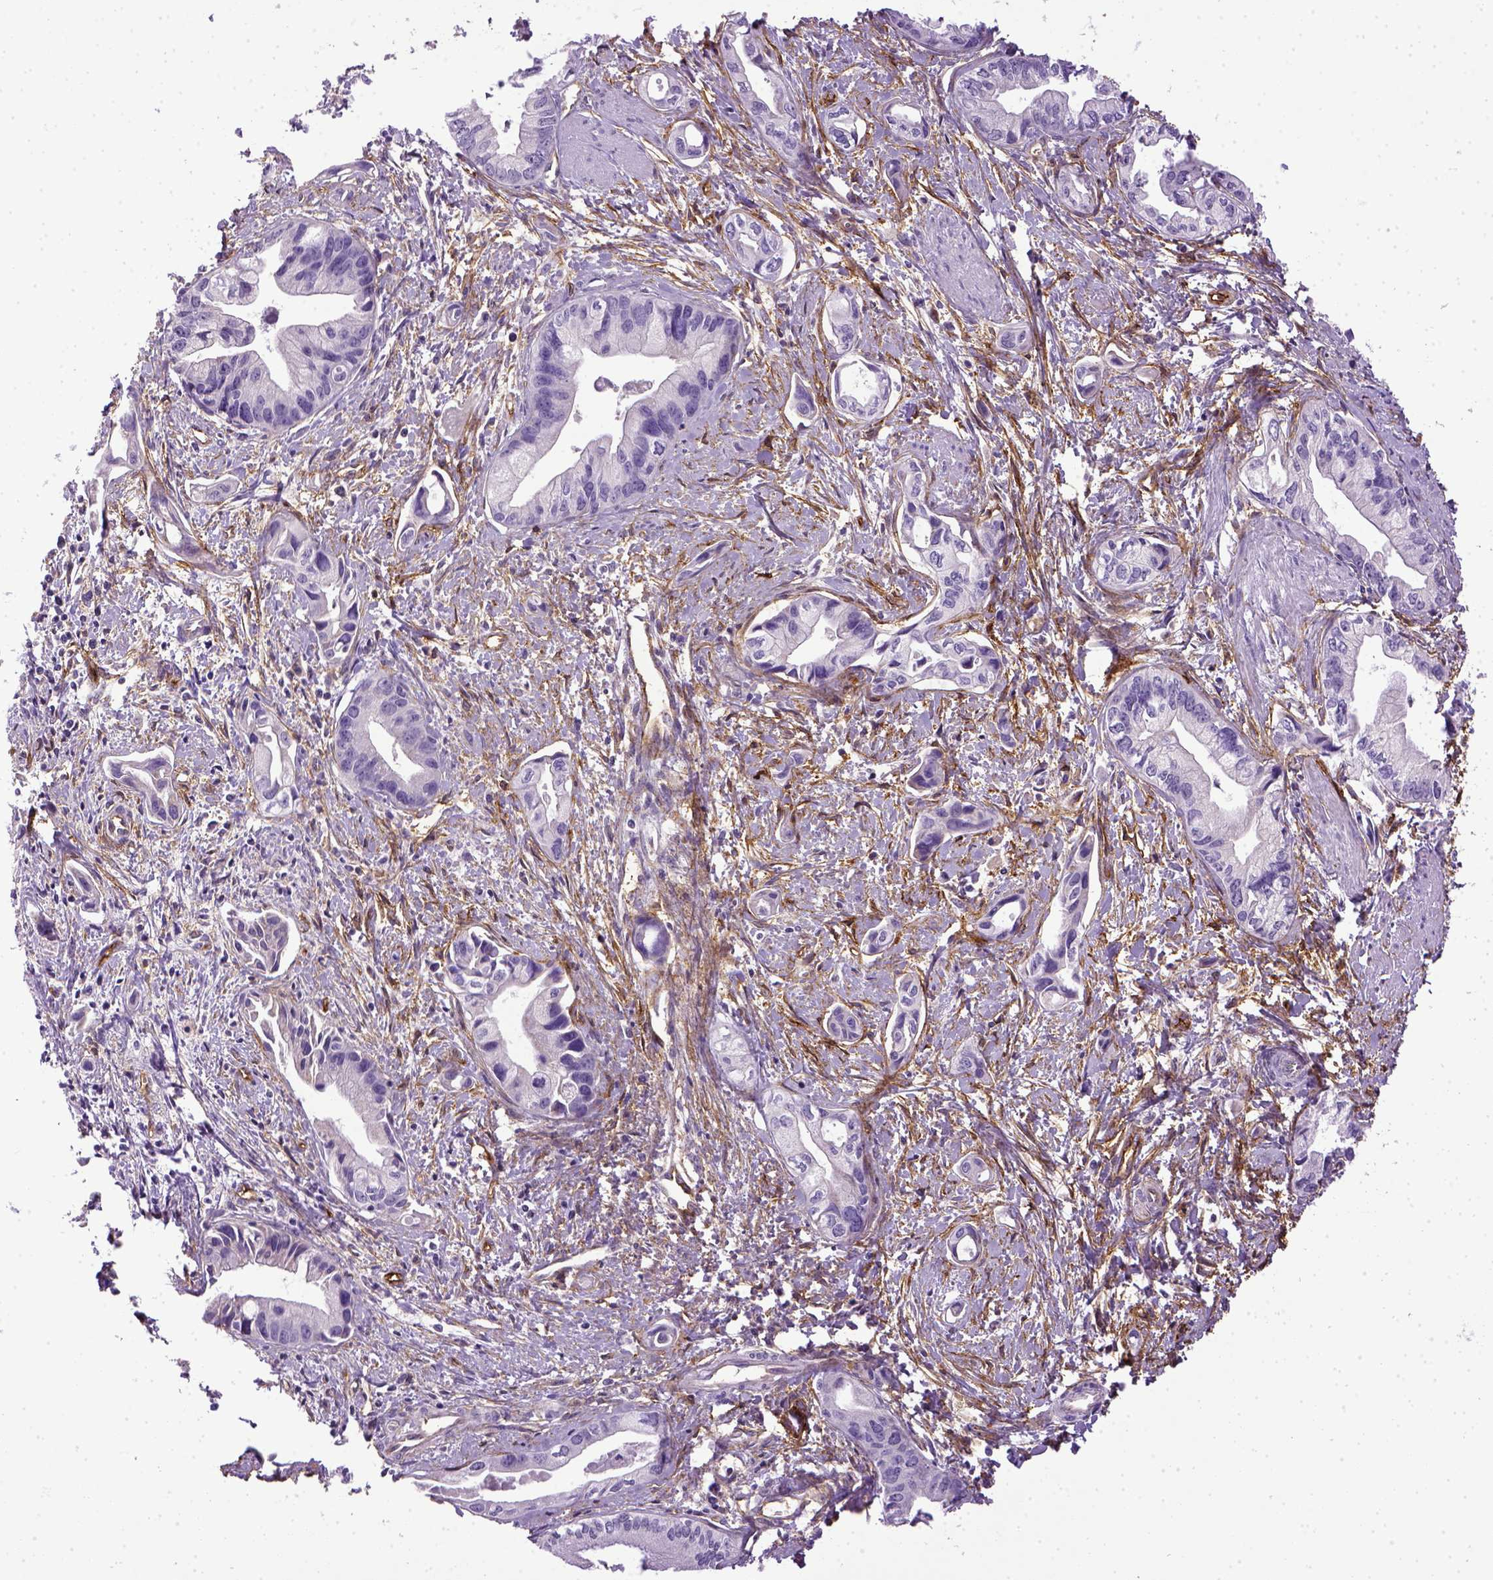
{"staining": {"intensity": "negative", "quantity": "none", "location": "none"}, "tissue": "pancreatic cancer", "cell_type": "Tumor cells", "image_type": "cancer", "snomed": [{"axis": "morphology", "description": "Adenocarcinoma, NOS"}, {"axis": "topography", "description": "Pancreas"}], "caption": "Protein analysis of pancreatic cancer (adenocarcinoma) exhibits no significant expression in tumor cells.", "gene": "ENG", "patient": {"sex": "female", "age": 61}}